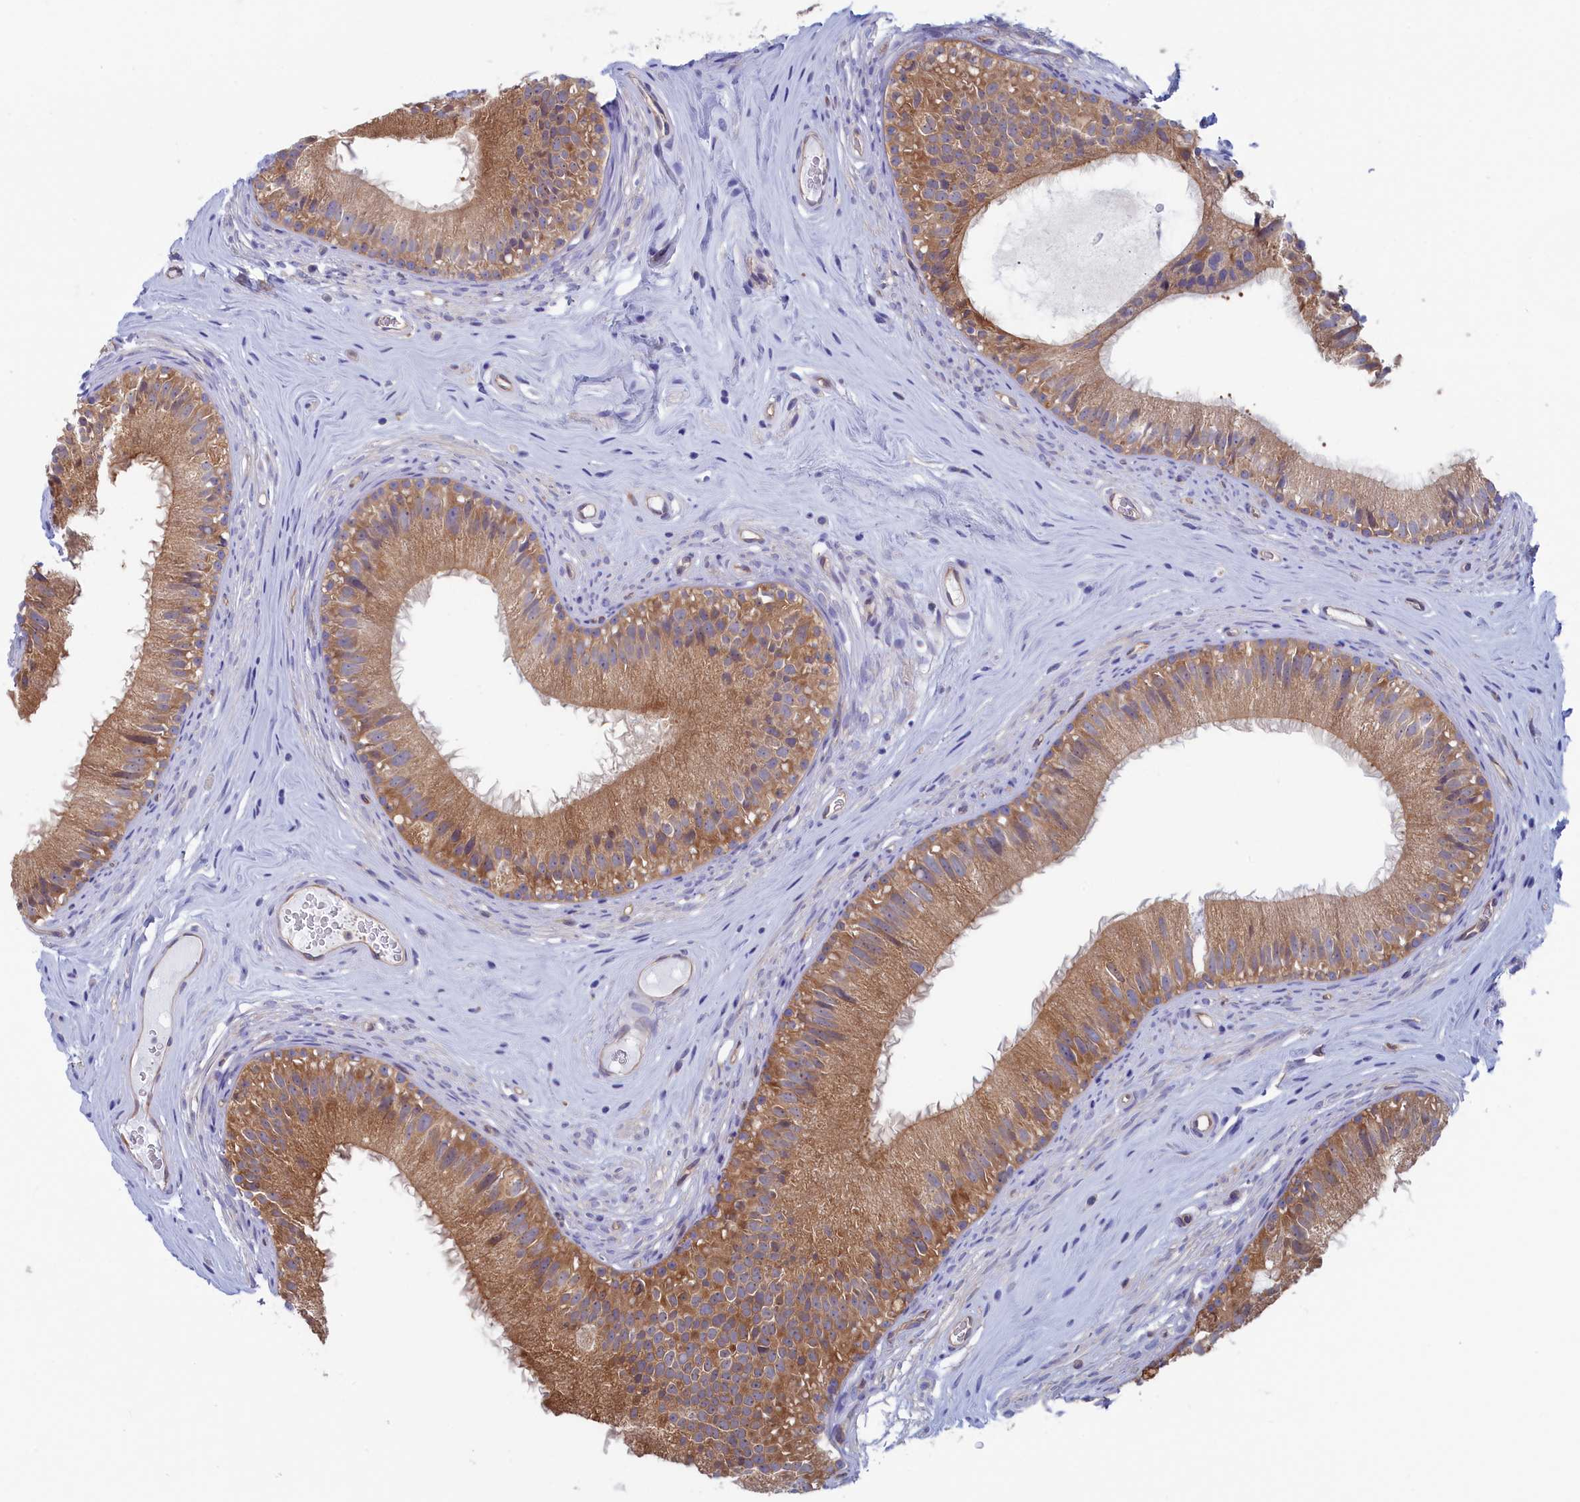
{"staining": {"intensity": "moderate", "quantity": ">75%", "location": "cytoplasmic/membranous"}, "tissue": "epididymis", "cell_type": "Glandular cells", "image_type": "normal", "snomed": [{"axis": "morphology", "description": "Normal tissue, NOS"}, {"axis": "topography", "description": "Epididymis"}], "caption": "Human epididymis stained with a brown dye exhibits moderate cytoplasmic/membranous positive positivity in about >75% of glandular cells.", "gene": "SYNDIG1L", "patient": {"sex": "male", "age": 45}}